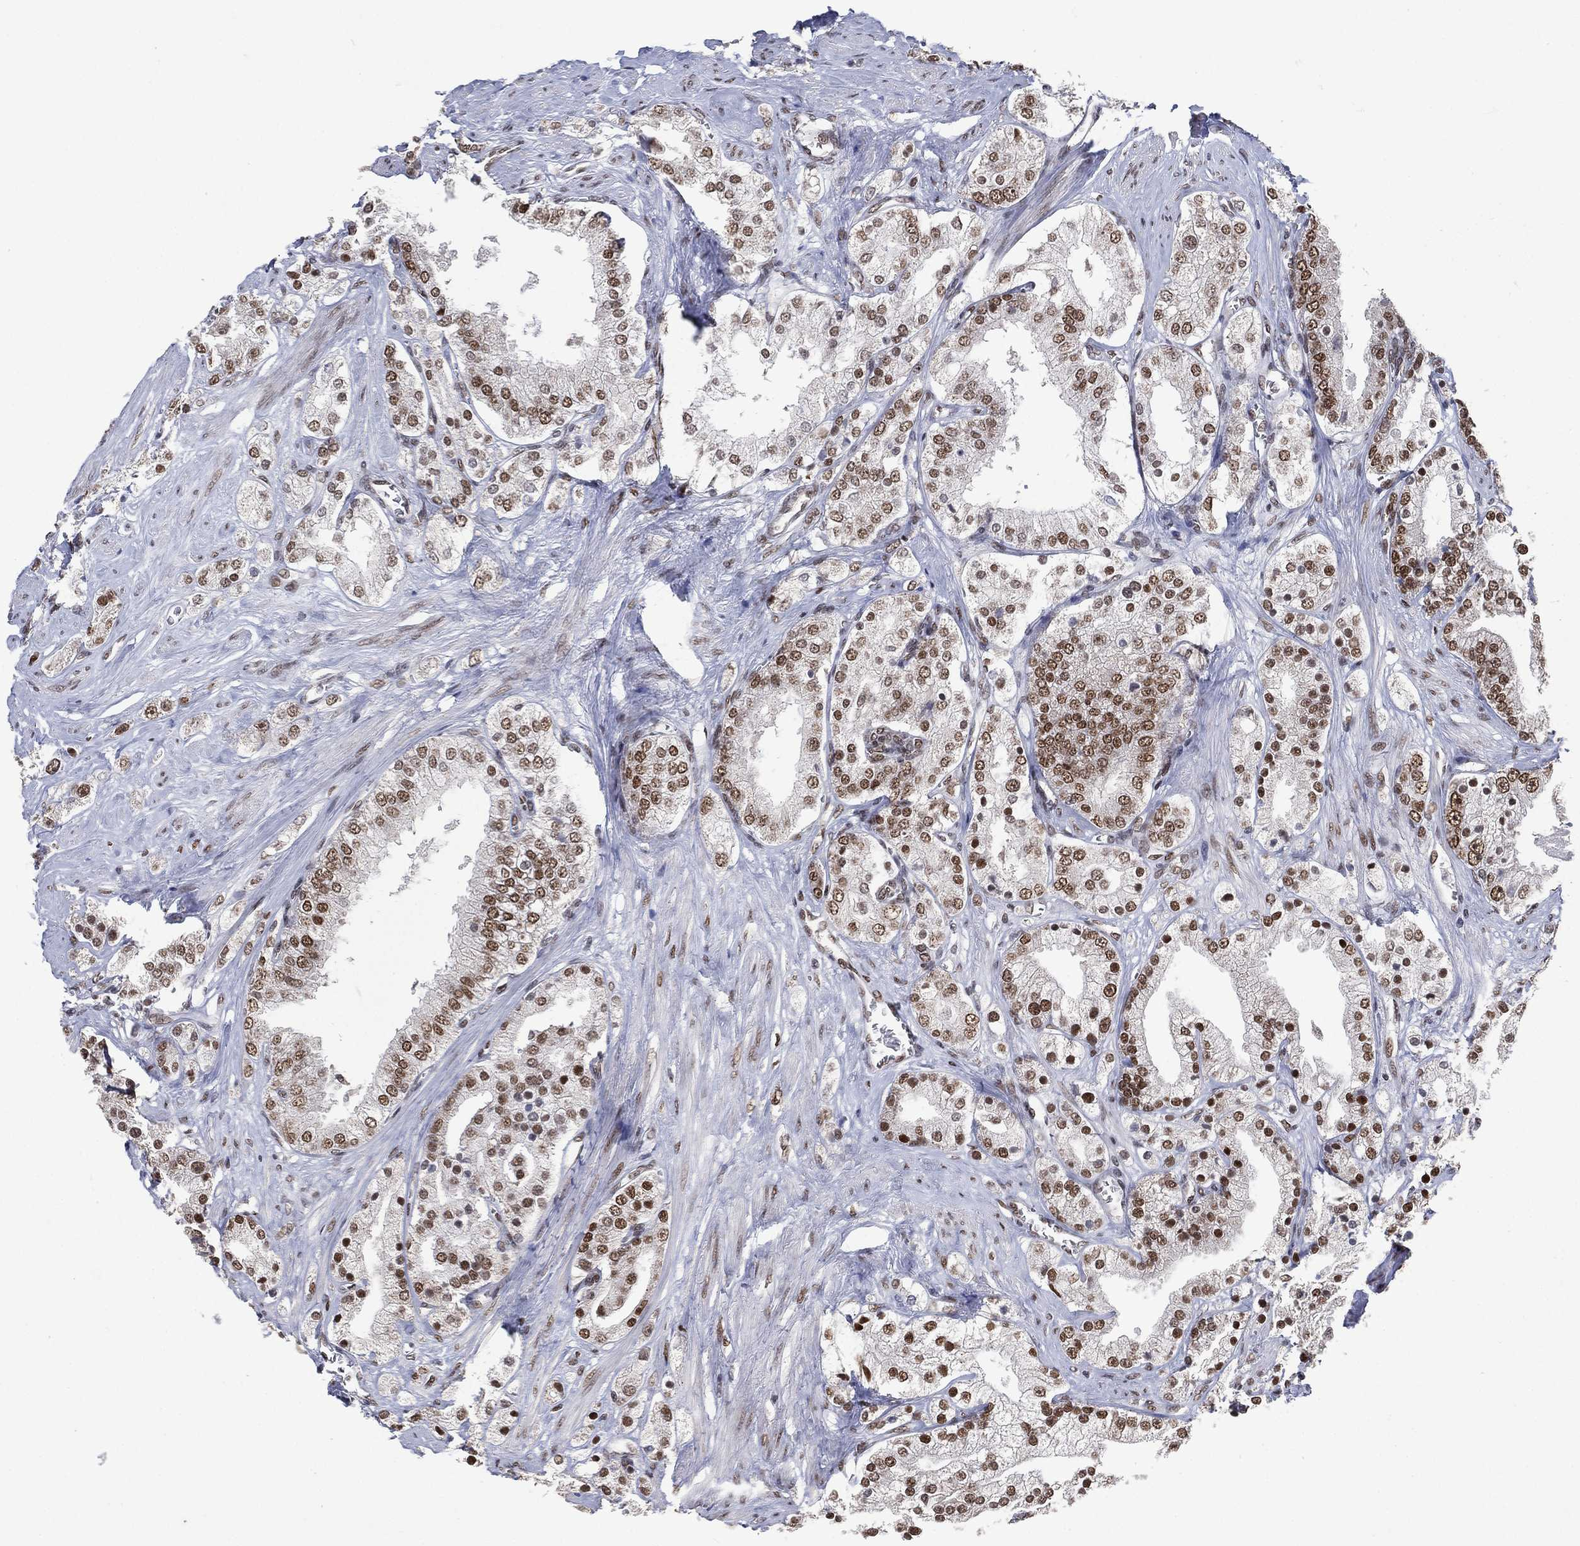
{"staining": {"intensity": "moderate", "quantity": ">75%", "location": "nuclear"}, "tissue": "prostate cancer", "cell_type": "Tumor cells", "image_type": "cancer", "snomed": [{"axis": "morphology", "description": "Adenocarcinoma, NOS"}, {"axis": "topography", "description": "Prostate and seminal vesicle, NOS"}, {"axis": "topography", "description": "Prostate"}], "caption": "Tumor cells reveal medium levels of moderate nuclear staining in approximately >75% of cells in prostate adenocarcinoma. The protein of interest is shown in brown color, while the nuclei are stained blue.", "gene": "YLPM1", "patient": {"sex": "male", "age": 67}}